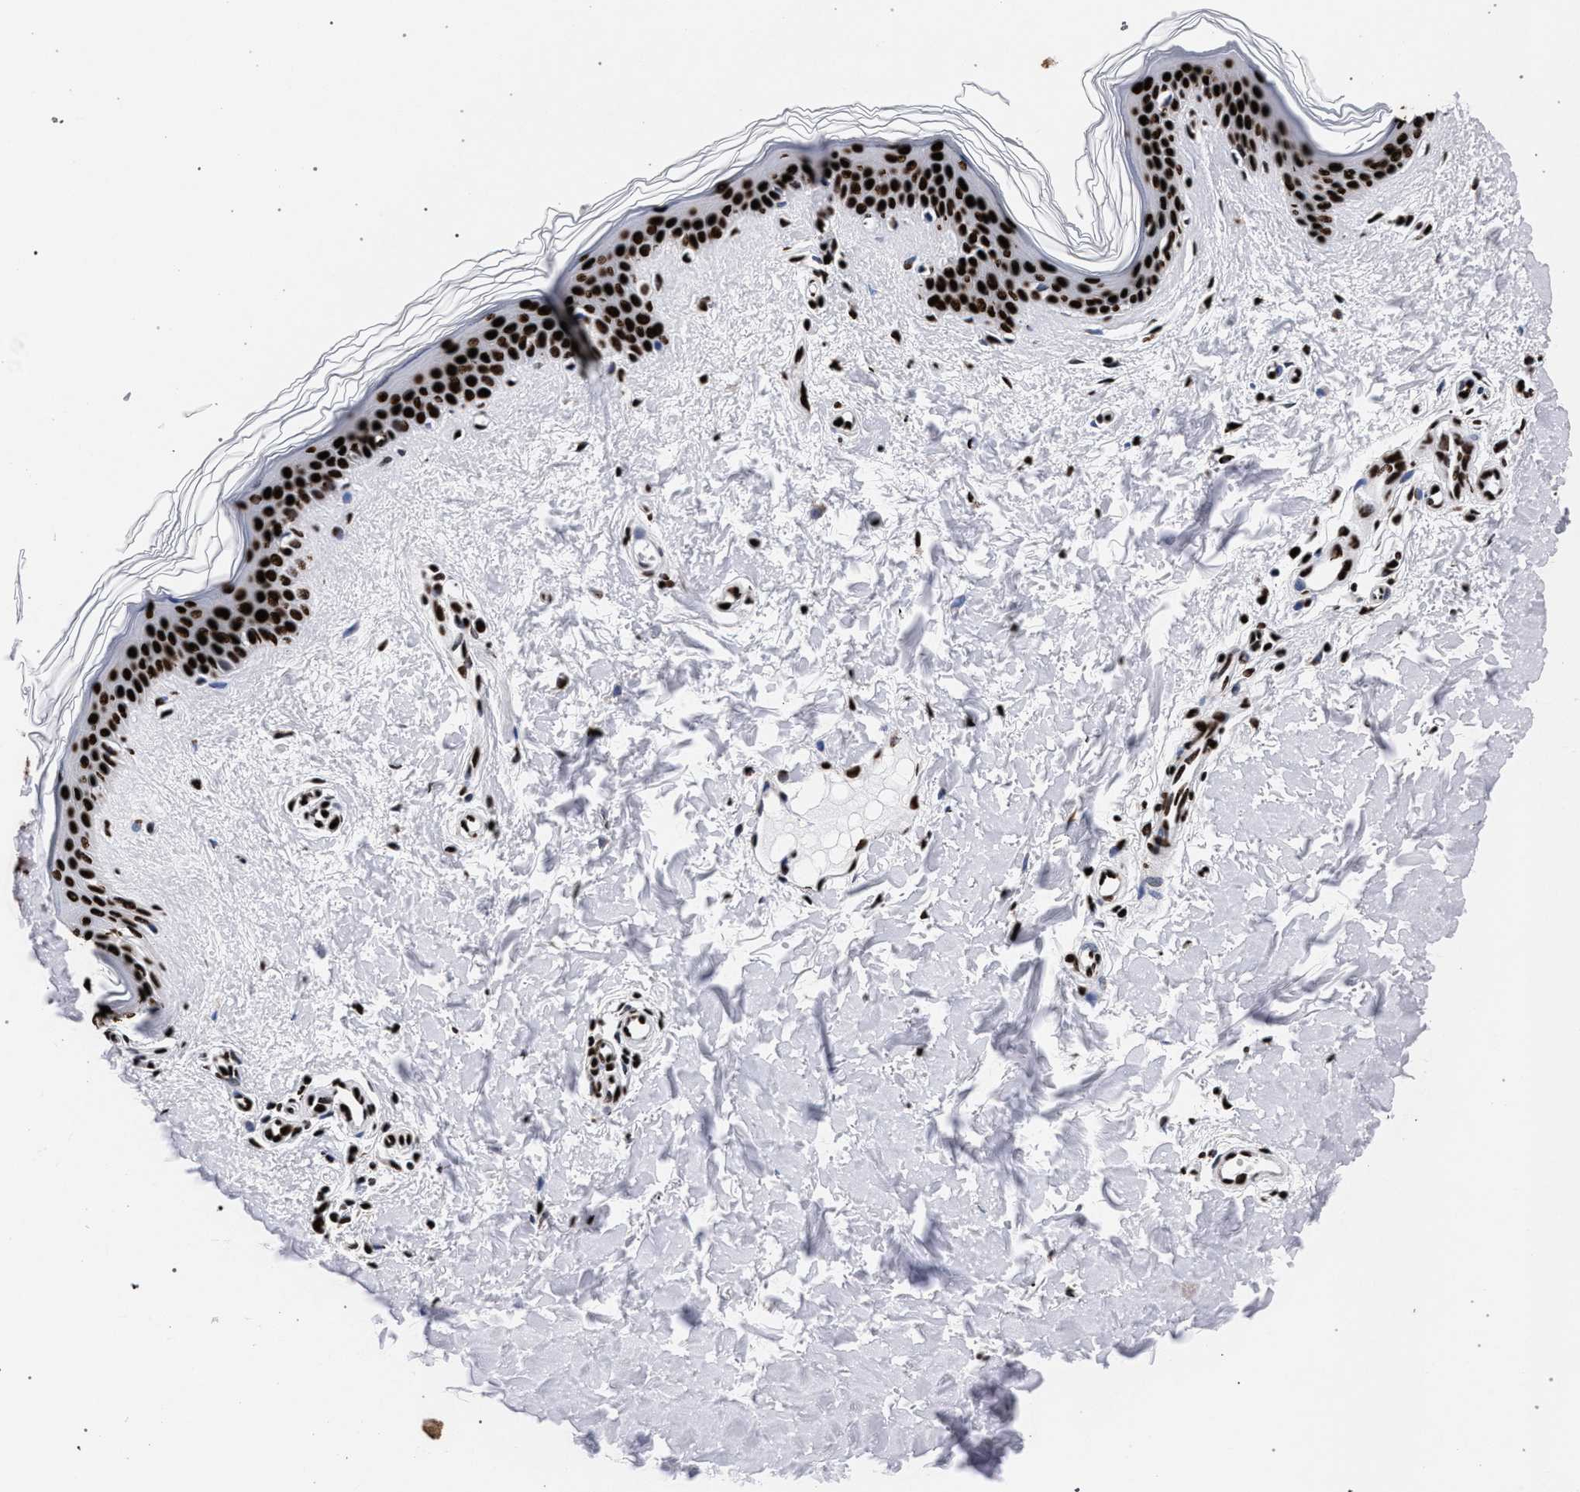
{"staining": {"intensity": "strong", "quantity": ">75%", "location": "nuclear"}, "tissue": "skin", "cell_type": "Fibroblasts", "image_type": "normal", "snomed": [{"axis": "morphology", "description": "Normal tissue, NOS"}, {"axis": "topography", "description": "Skin"}], "caption": "Immunohistochemical staining of normal human skin demonstrates >75% levels of strong nuclear protein expression in about >75% of fibroblasts. (Brightfield microscopy of DAB IHC at high magnification).", "gene": "HNRNPA1", "patient": {"sex": "female", "age": 41}}